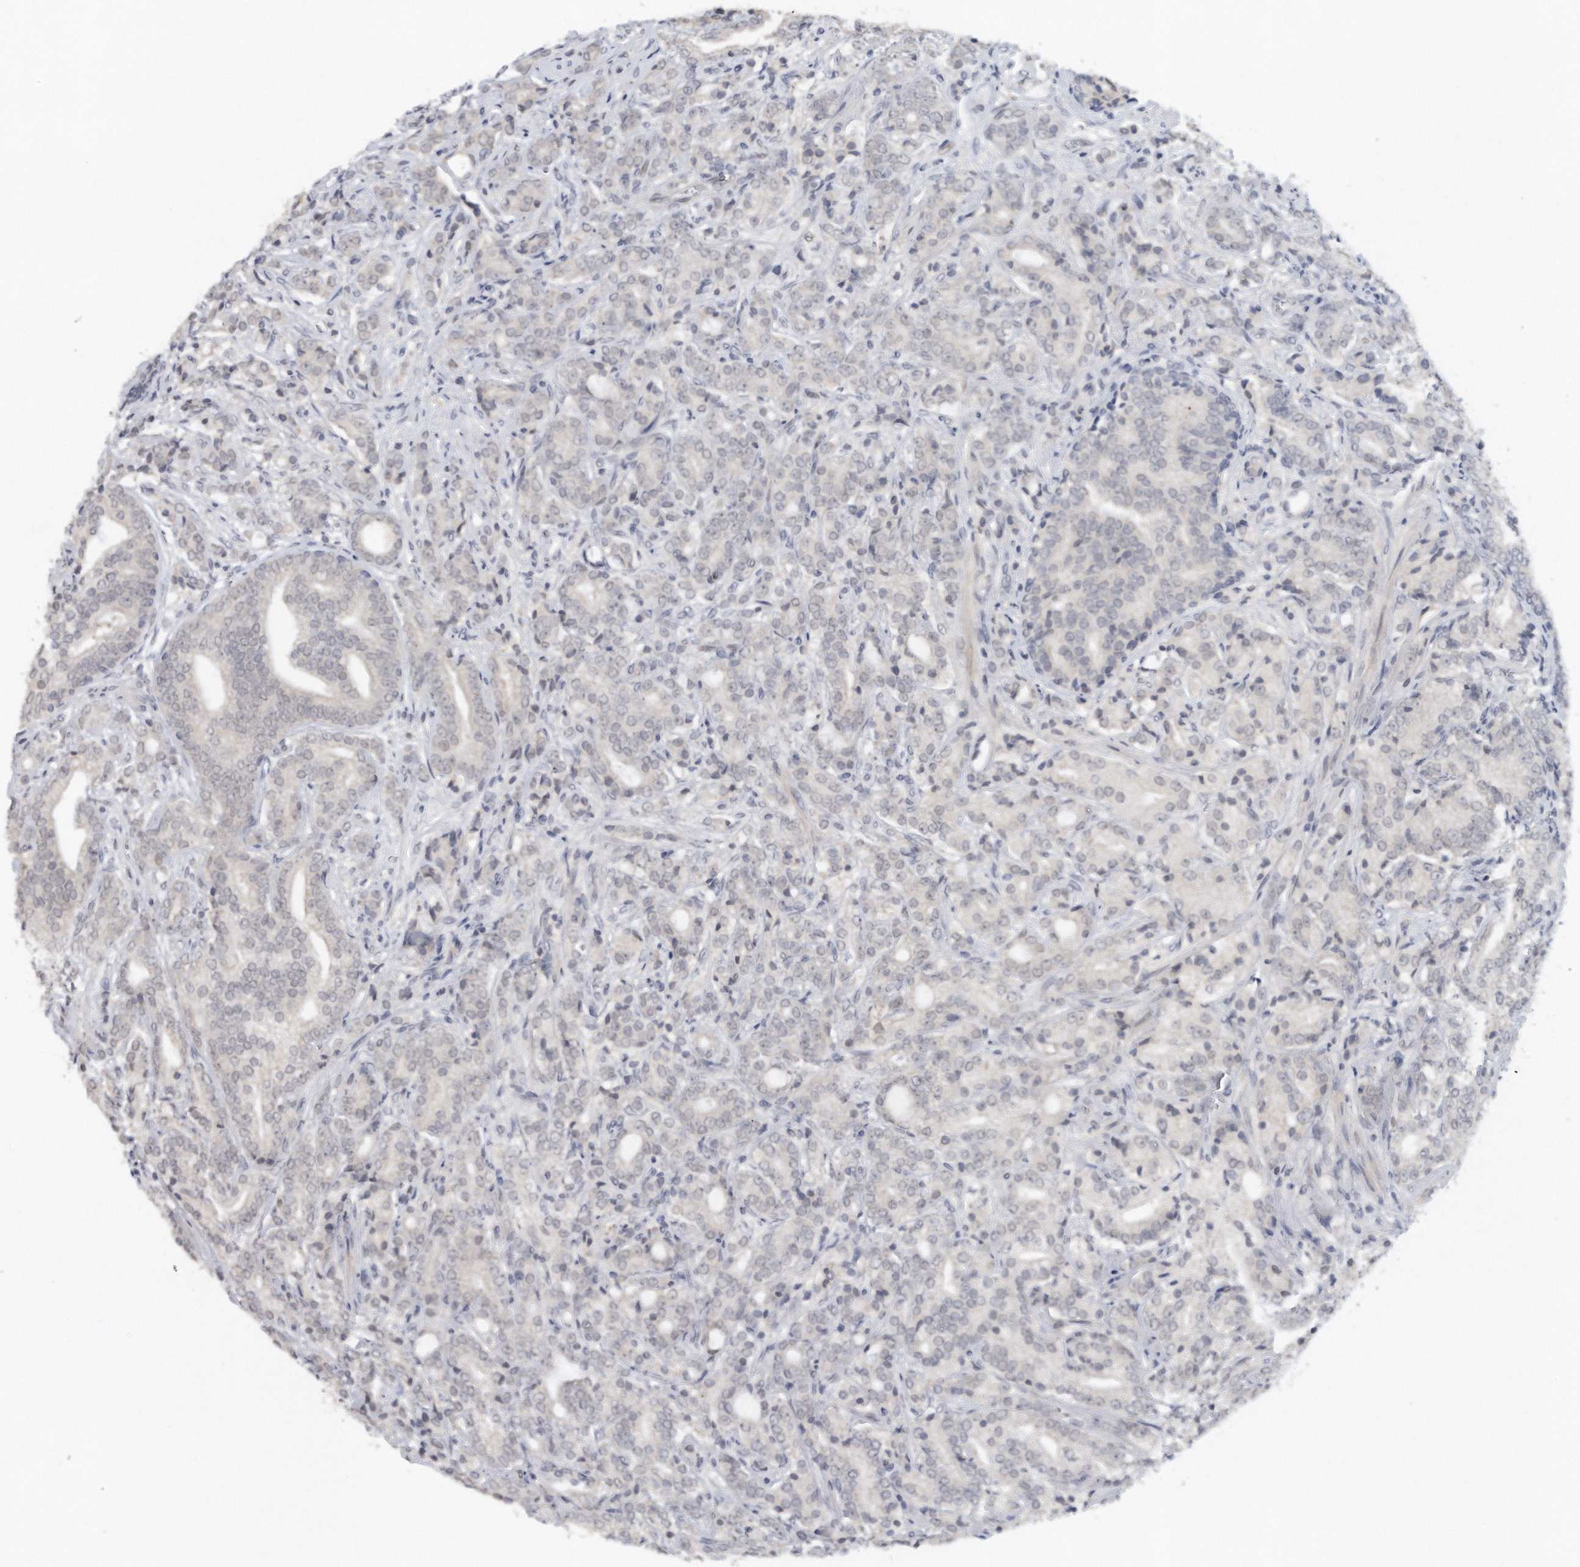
{"staining": {"intensity": "negative", "quantity": "none", "location": "none"}, "tissue": "prostate cancer", "cell_type": "Tumor cells", "image_type": "cancer", "snomed": [{"axis": "morphology", "description": "Adenocarcinoma, High grade"}, {"axis": "topography", "description": "Prostate"}], "caption": "DAB (3,3'-diaminobenzidine) immunohistochemical staining of prostate cancer (high-grade adenocarcinoma) displays no significant staining in tumor cells.", "gene": "DDX43", "patient": {"sex": "male", "age": 57}}